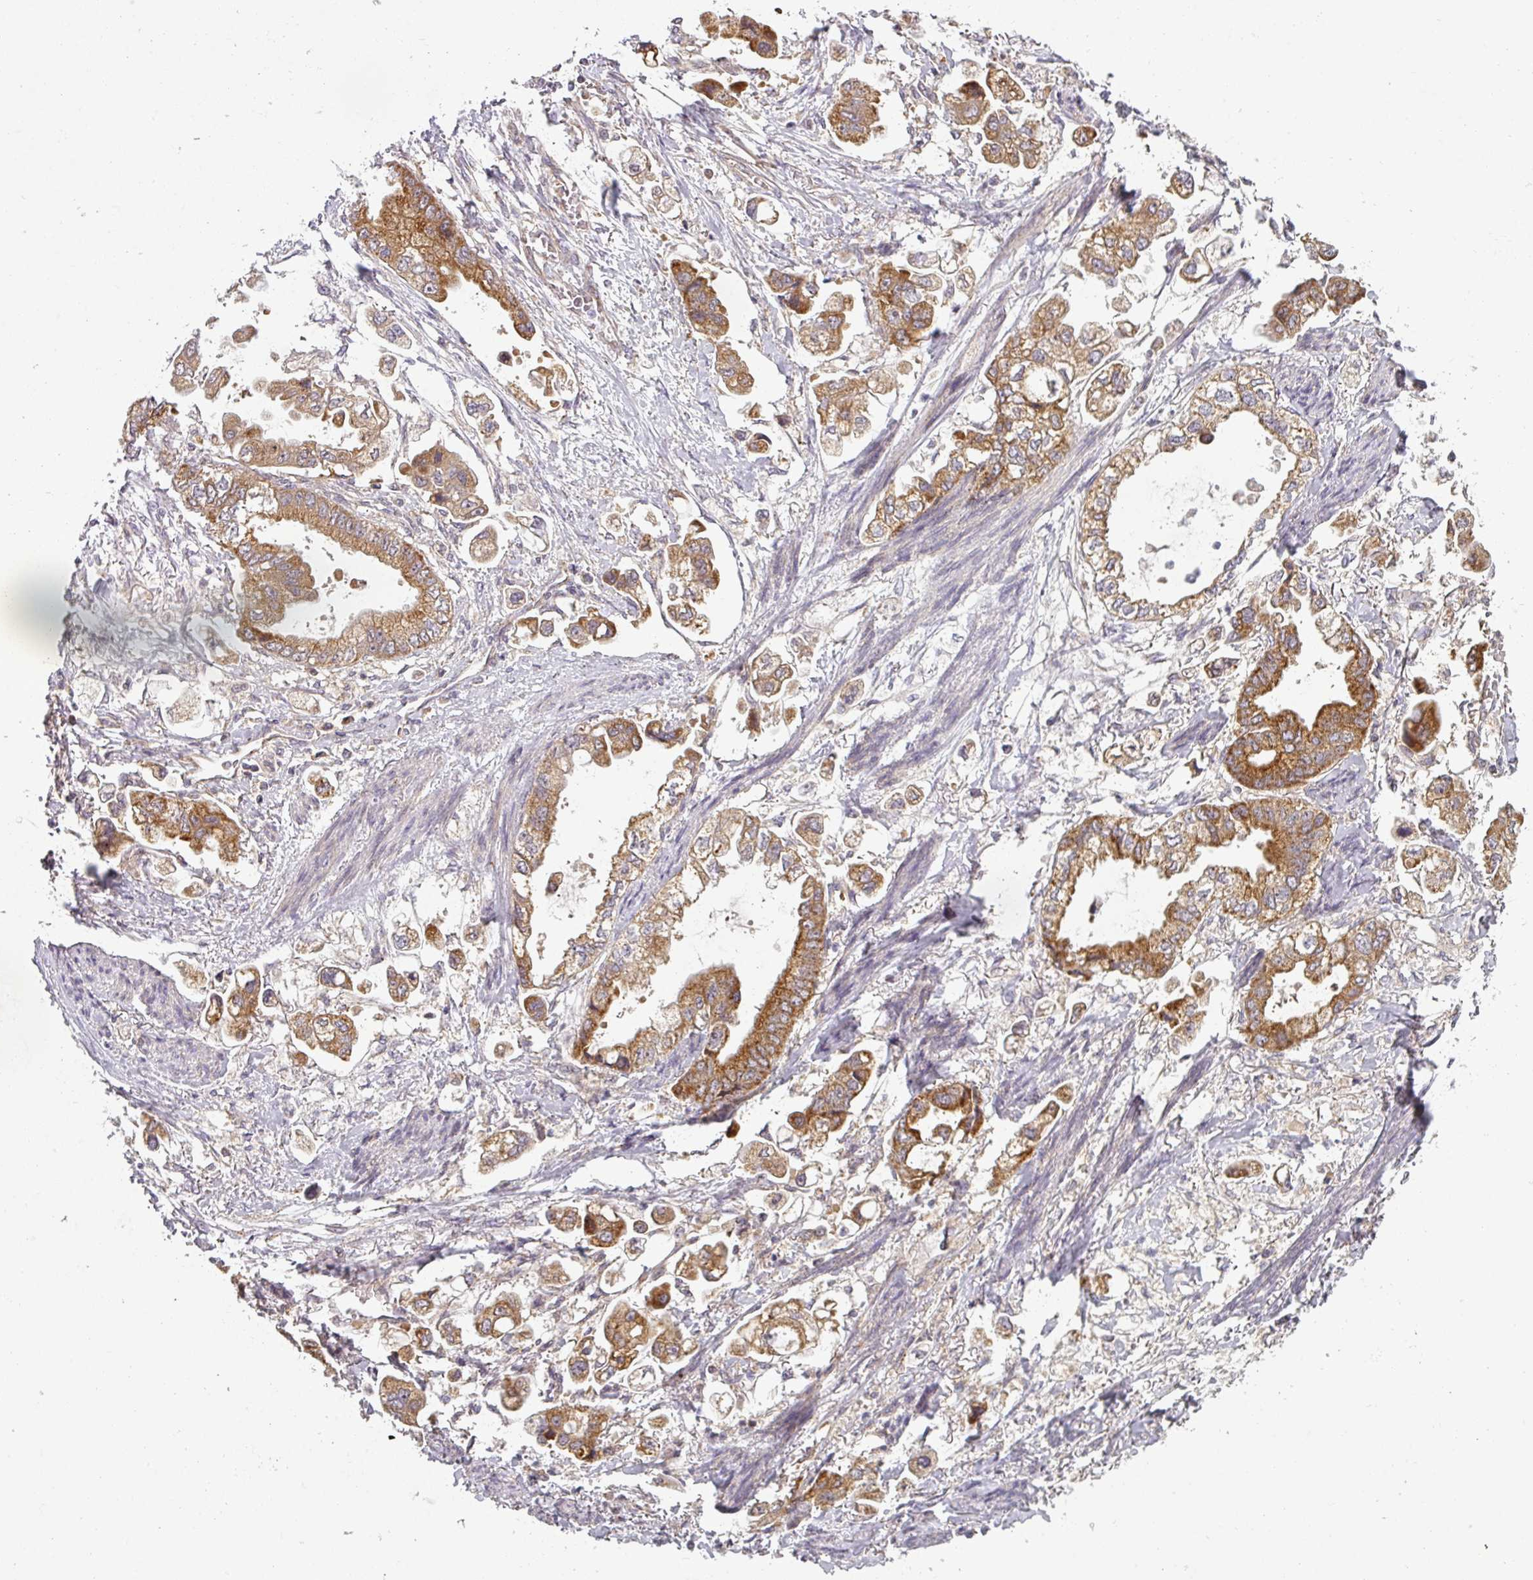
{"staining": {"intensity": "strong", "quantity": ">75%", "location": "cytoplasmic/membranous"}, "tissue": "stomach cancer", "cell_type": "Tumor cells", "image_type": "cancer", "snomed": [{"axis": "morphology", "description": "Adenocarcinoma, NOS"}, {"axis": "topography", "description": "Stomach"}], "caption": "A micrograph showing strong cytoplasmic/membranous staining in approximately >75% of tumor cells in stomach cancer (adenocarcinoma), as visualized by brown immunohistochemical staining.", "gene": "MRPS16", "patient": {"sex": "male", "age": 62}}